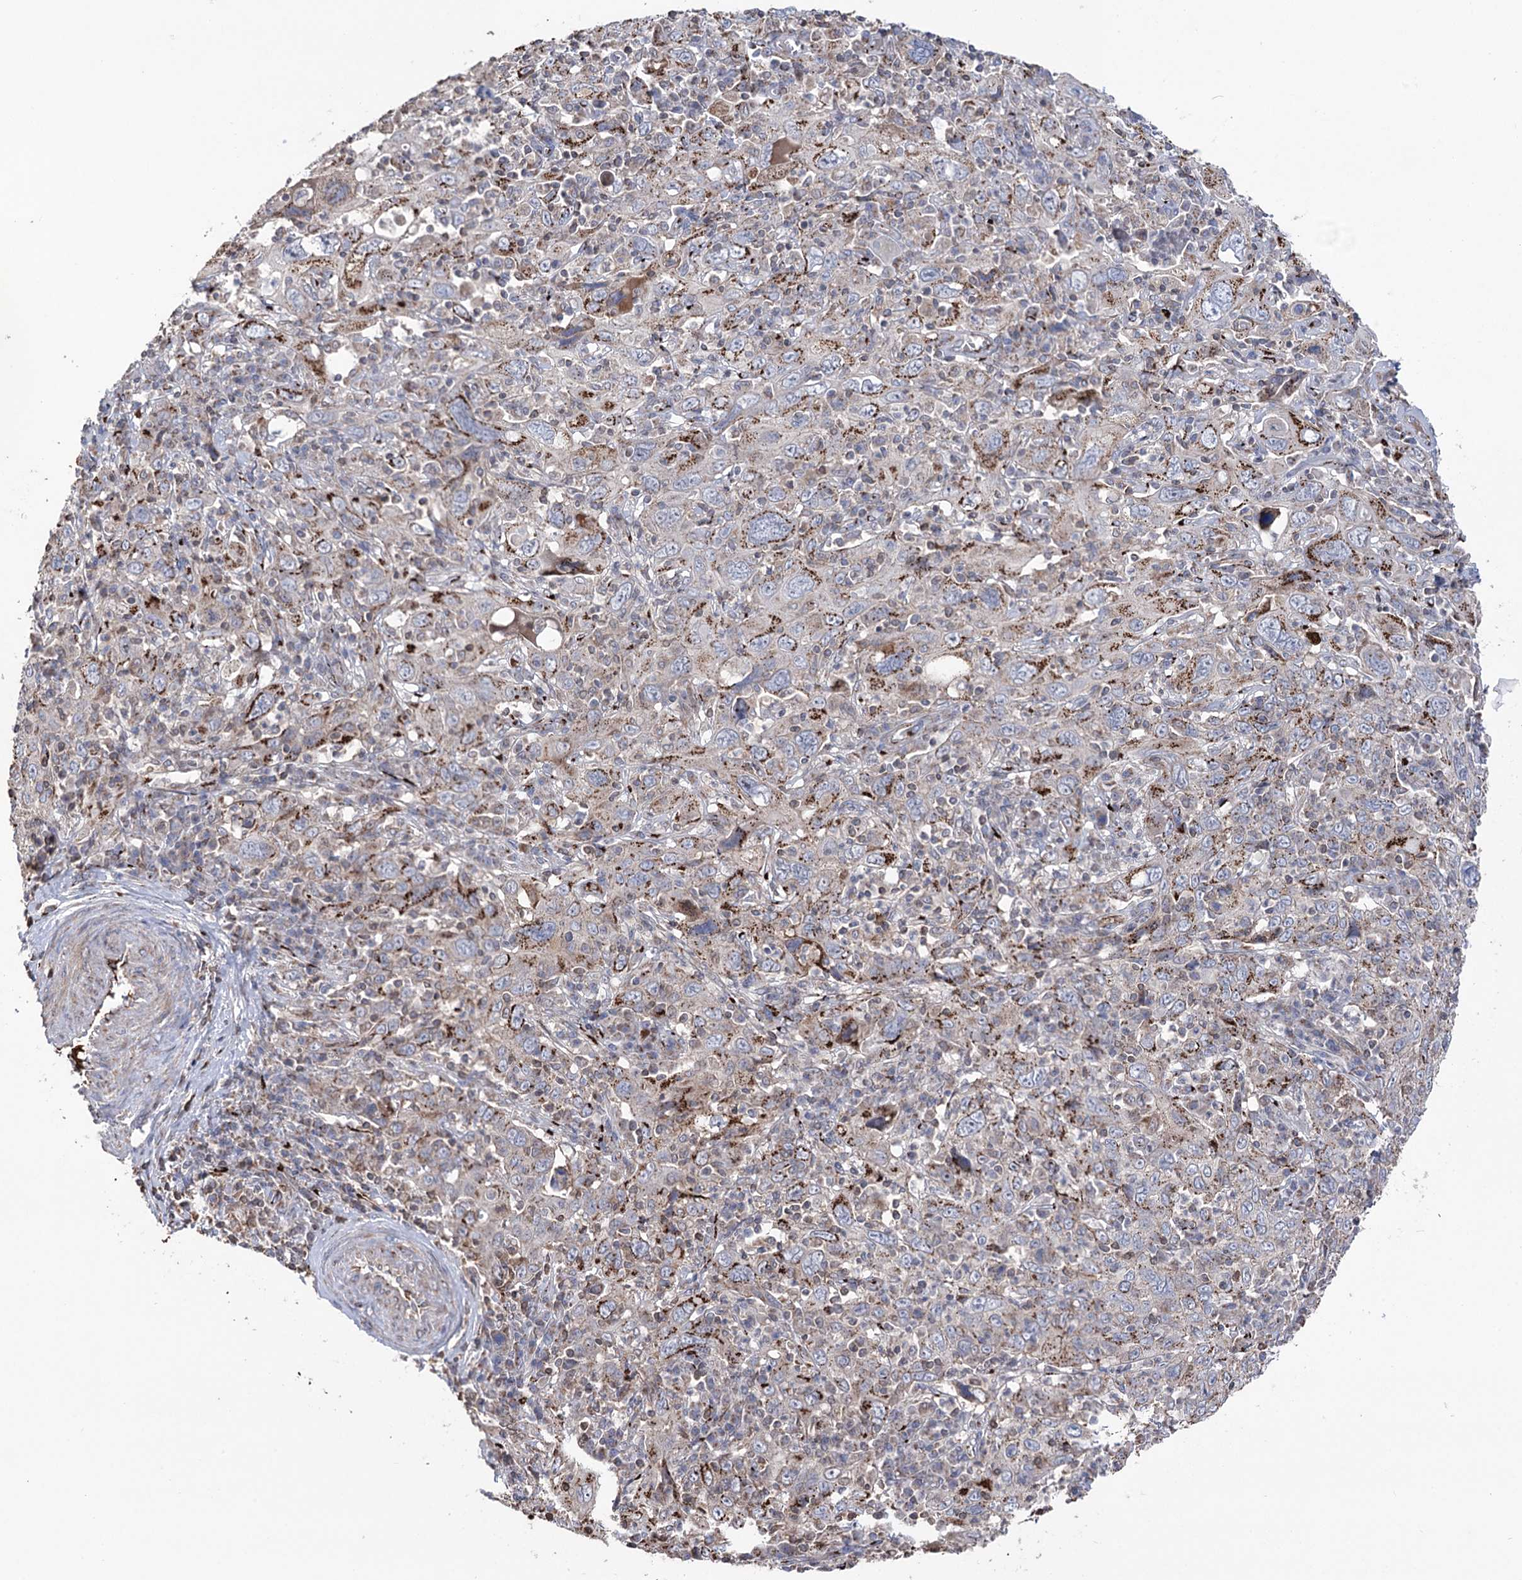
{"staining": {"intensity": "strong", "quantity": "25%-75%", "location": "cytoplasmic/membranous"}, "tissue": "cervical cancer", "cell_type": "Tumor cells", "image_type": "cancer", "snomed": [{"axis": "morphology", "description": "Squamous cell carcinoma, NOS"}, {"axis": "topography", "description": "Cervix"}], "caption": "IHC micrograph of neoplastic tissue: human cervical squamous cell carcinoma stained using IHC reveals high levels of strong protein expression localized specifically in the cytoplasmic/membranous of tumor cells, appearing as a cytoplasmic/membranous brown color.", "gene": "ARHGAP20", "patient": {"sex": "female", "age": 46}}